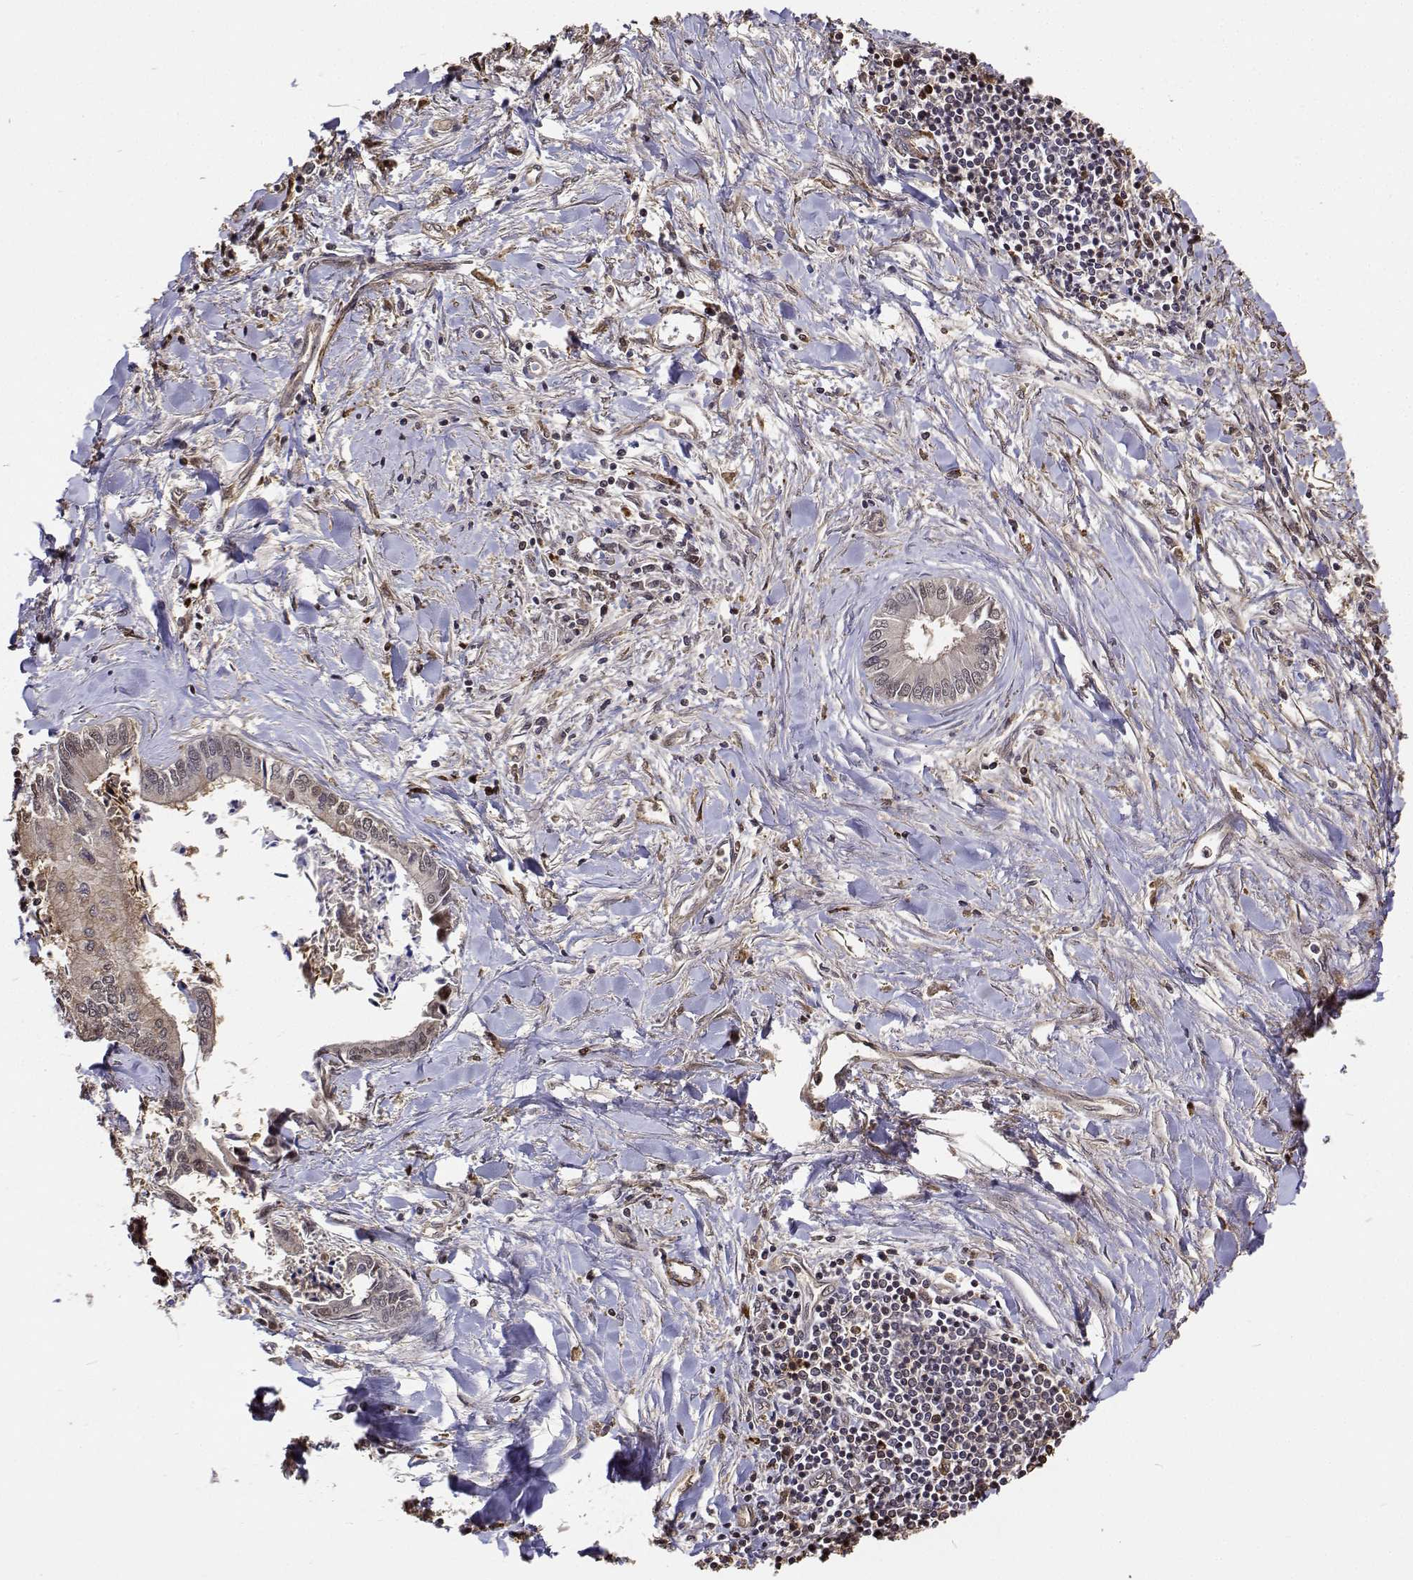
{"staining": {"intensity": "moderate", "quantity": "25%-75%", "location": "cytoplasmic/membranous,nuclear"}, "tissue": "liver cancer", "cell_type": "Tumor cells", "image_type": "cancer", "snomed": [{"axis": "morphology", "description": "Cholangiocarcinoma"}, {"axis": "topography", "description": "Liver"}], "caption": "Protein expression analysis of human liver cholangiocarcinoma reveals moderate cytoplasmic/membranous and nuclear positivity in approximately 25%-75% of tumor cells.", "gene": "PCID2", "patient": {"sex": "male", "age": 66}}